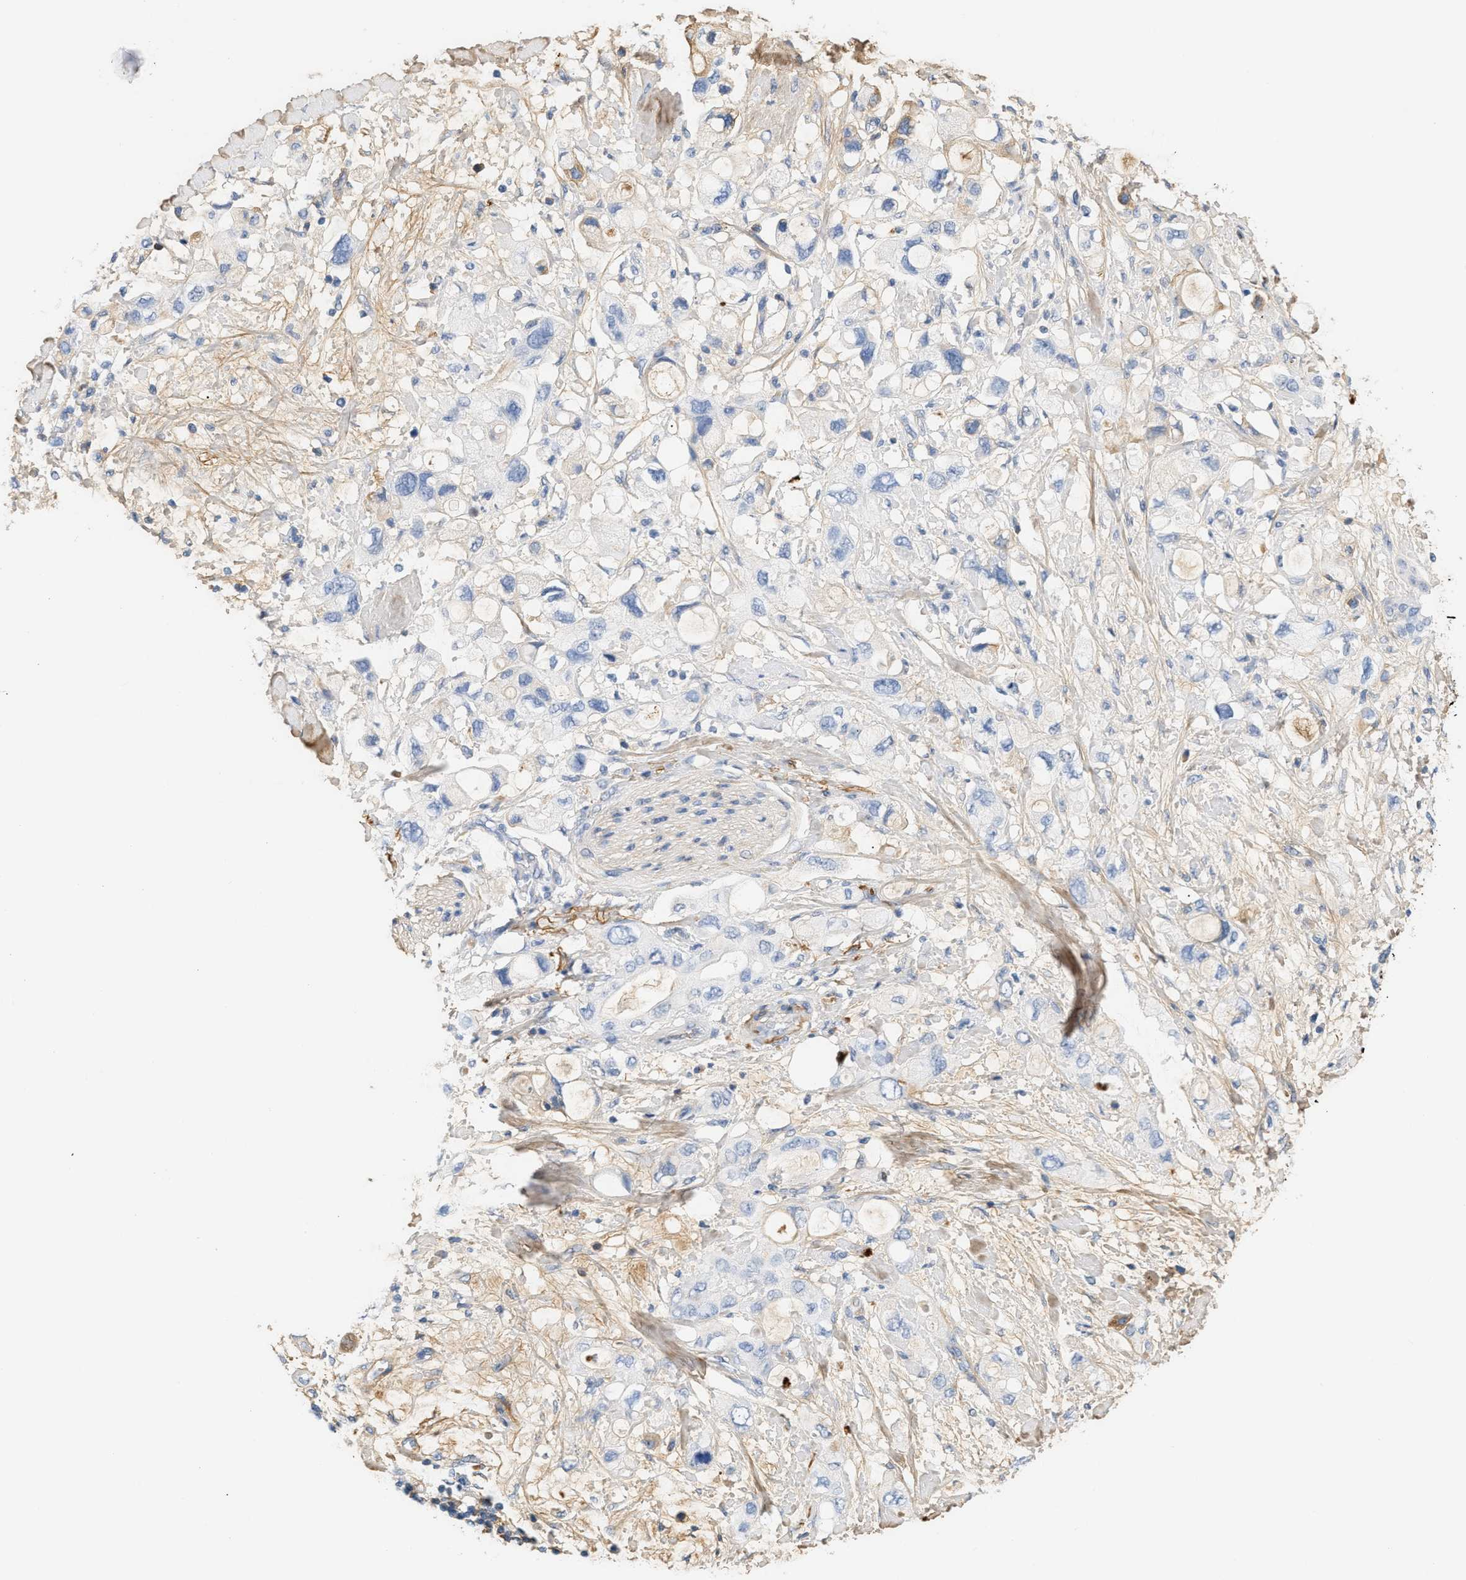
{"staining": {"intensity": "negative", "quantity": "none", "location": "none"}, "tissue": "pancreatic cancer", "cell_type": "Tumor cells", "image_type": "cancer", "snomed": [{"axis": "morphology", "description": "Adenocarcinoma, NOS"}, {"axis": "topography", "description": "Pancreas"}], "caption": "A high-resolution image shows IHC staining of pancreatic cancer (adenocarcinoma), which demonstrates no significant staining in tumor cells.", "gene": "CFH", "patient": {"sex": "female", "age": 56}}